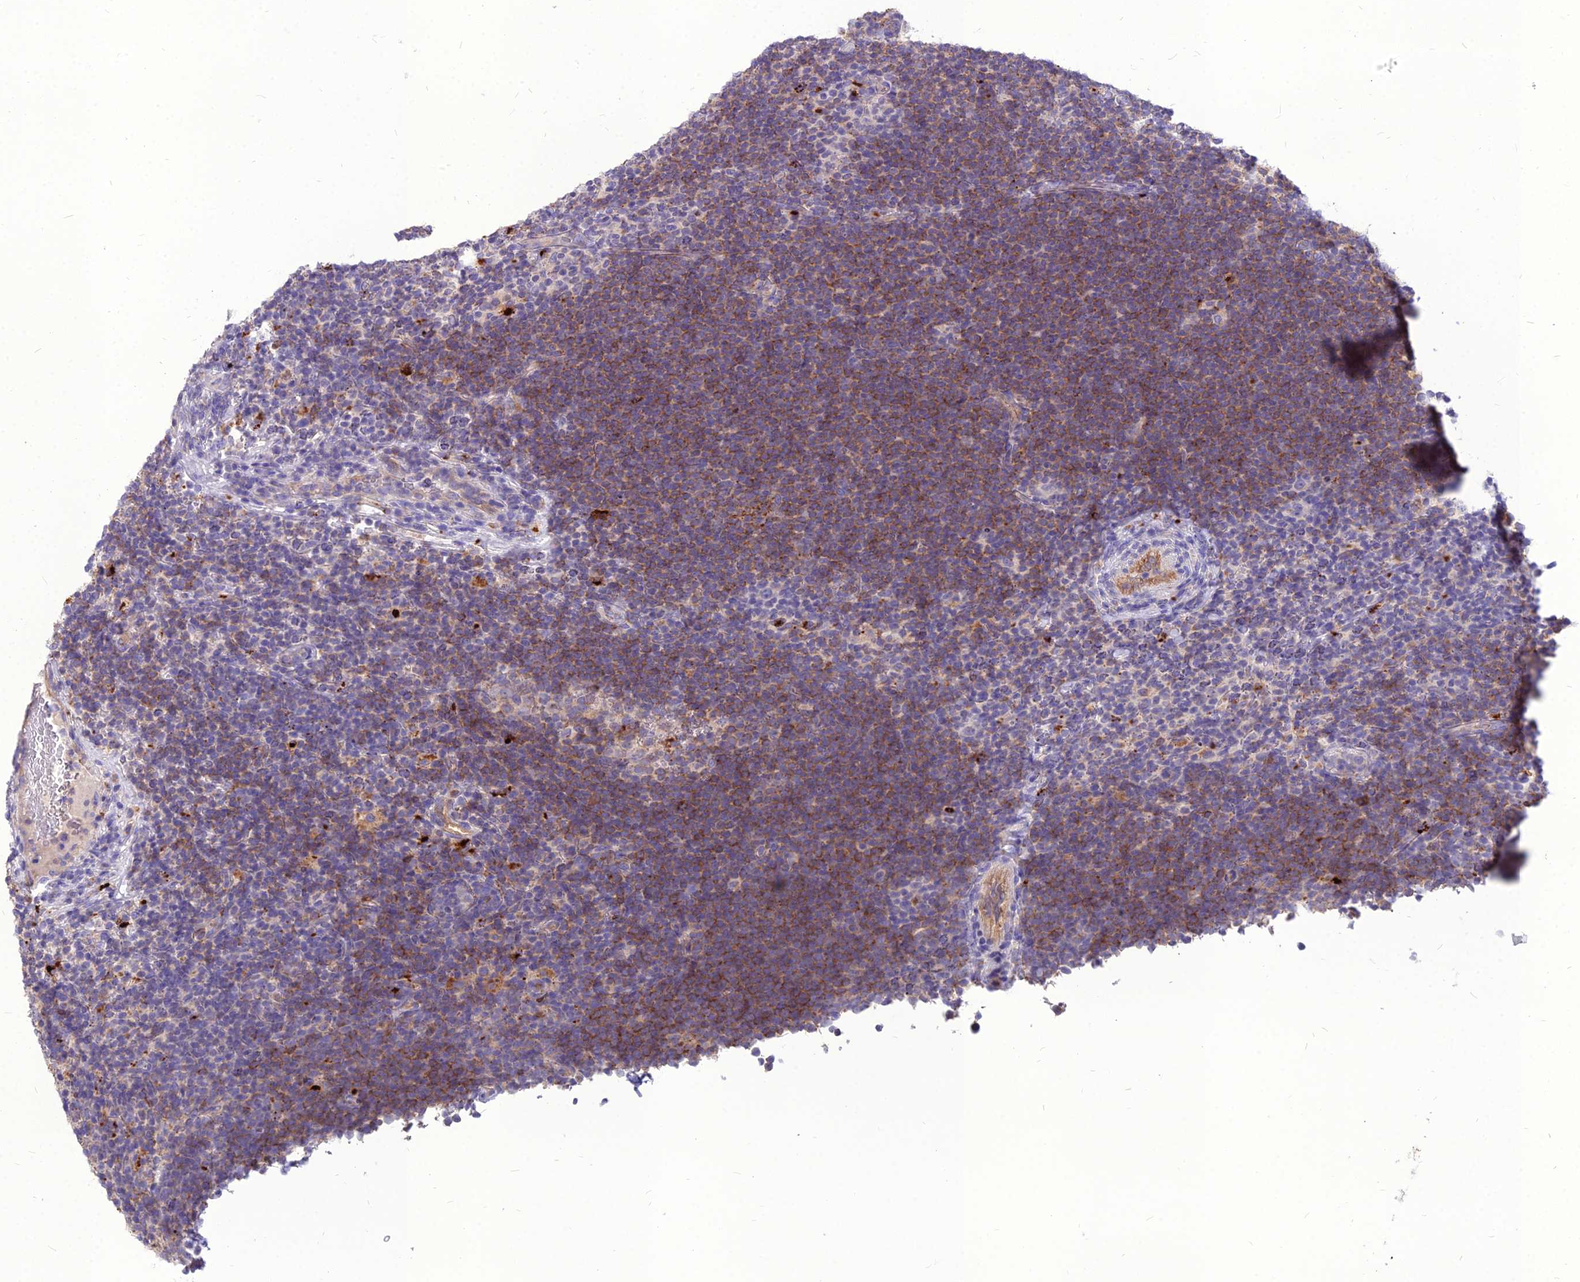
{"staining": {"intensity": "negative", "quantity": "none", "location": "none"}, "tissue": "lymphoma", "cell_type": "Tumor cells", "image_type": "cancer", "snomed": [{"axis": "morphology", "description": "Hodgkin's disease, NOS"}, {"axis": "topography", "description": "Lymph node"}], "caption": "Tumor cells show no significant staining in Hodgkin's disease.", "gene": "PCED1B", "patient": {"sex": "female", "age": 57}}